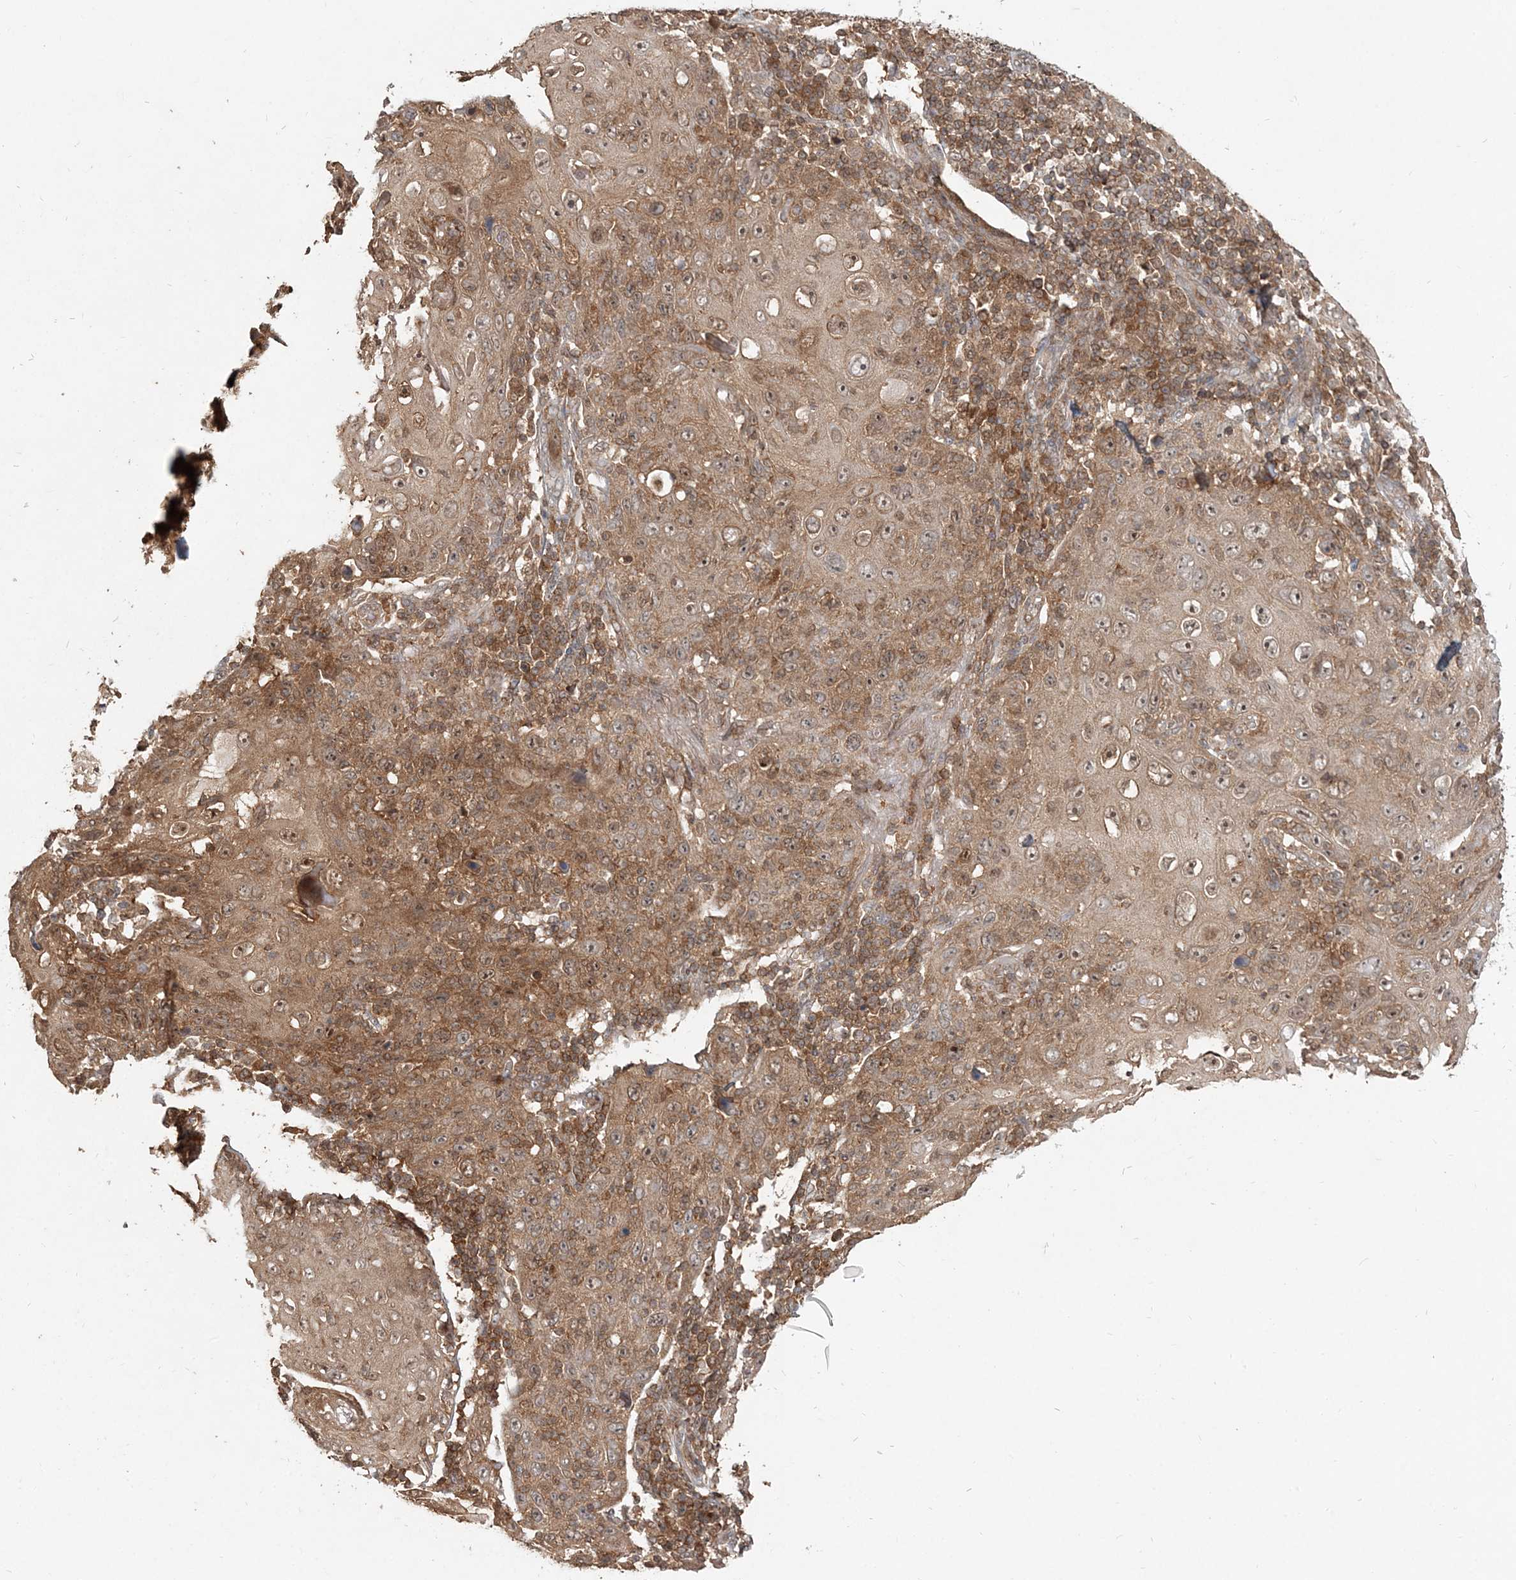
{"staining": {"intensity": "moderate", "quantity": ">75%", "location": "cytoplasmic/membranous,nuclear"}, "tissue": "skin cancer", "cell_type": "Tumor cells", "image_type": "cancer", "snomed": [{"axis": "morphology", "description": "Squamous cell carcinoma, NOS"}, {"axis": "topography", "description": "Skin"}], "caption": "DAB (3,3'-diaminobenzidine) immunohistochemical staining of squamous cell carcinoma (skin) exhibits moderate cytoplasmic/membranous and nuclear protein expression in about >75% of tumor cells. (IHC, brightfield microscopy, high magnification).", "gene": "CAB39", "patient": {"sex": "female", "age": 88}}